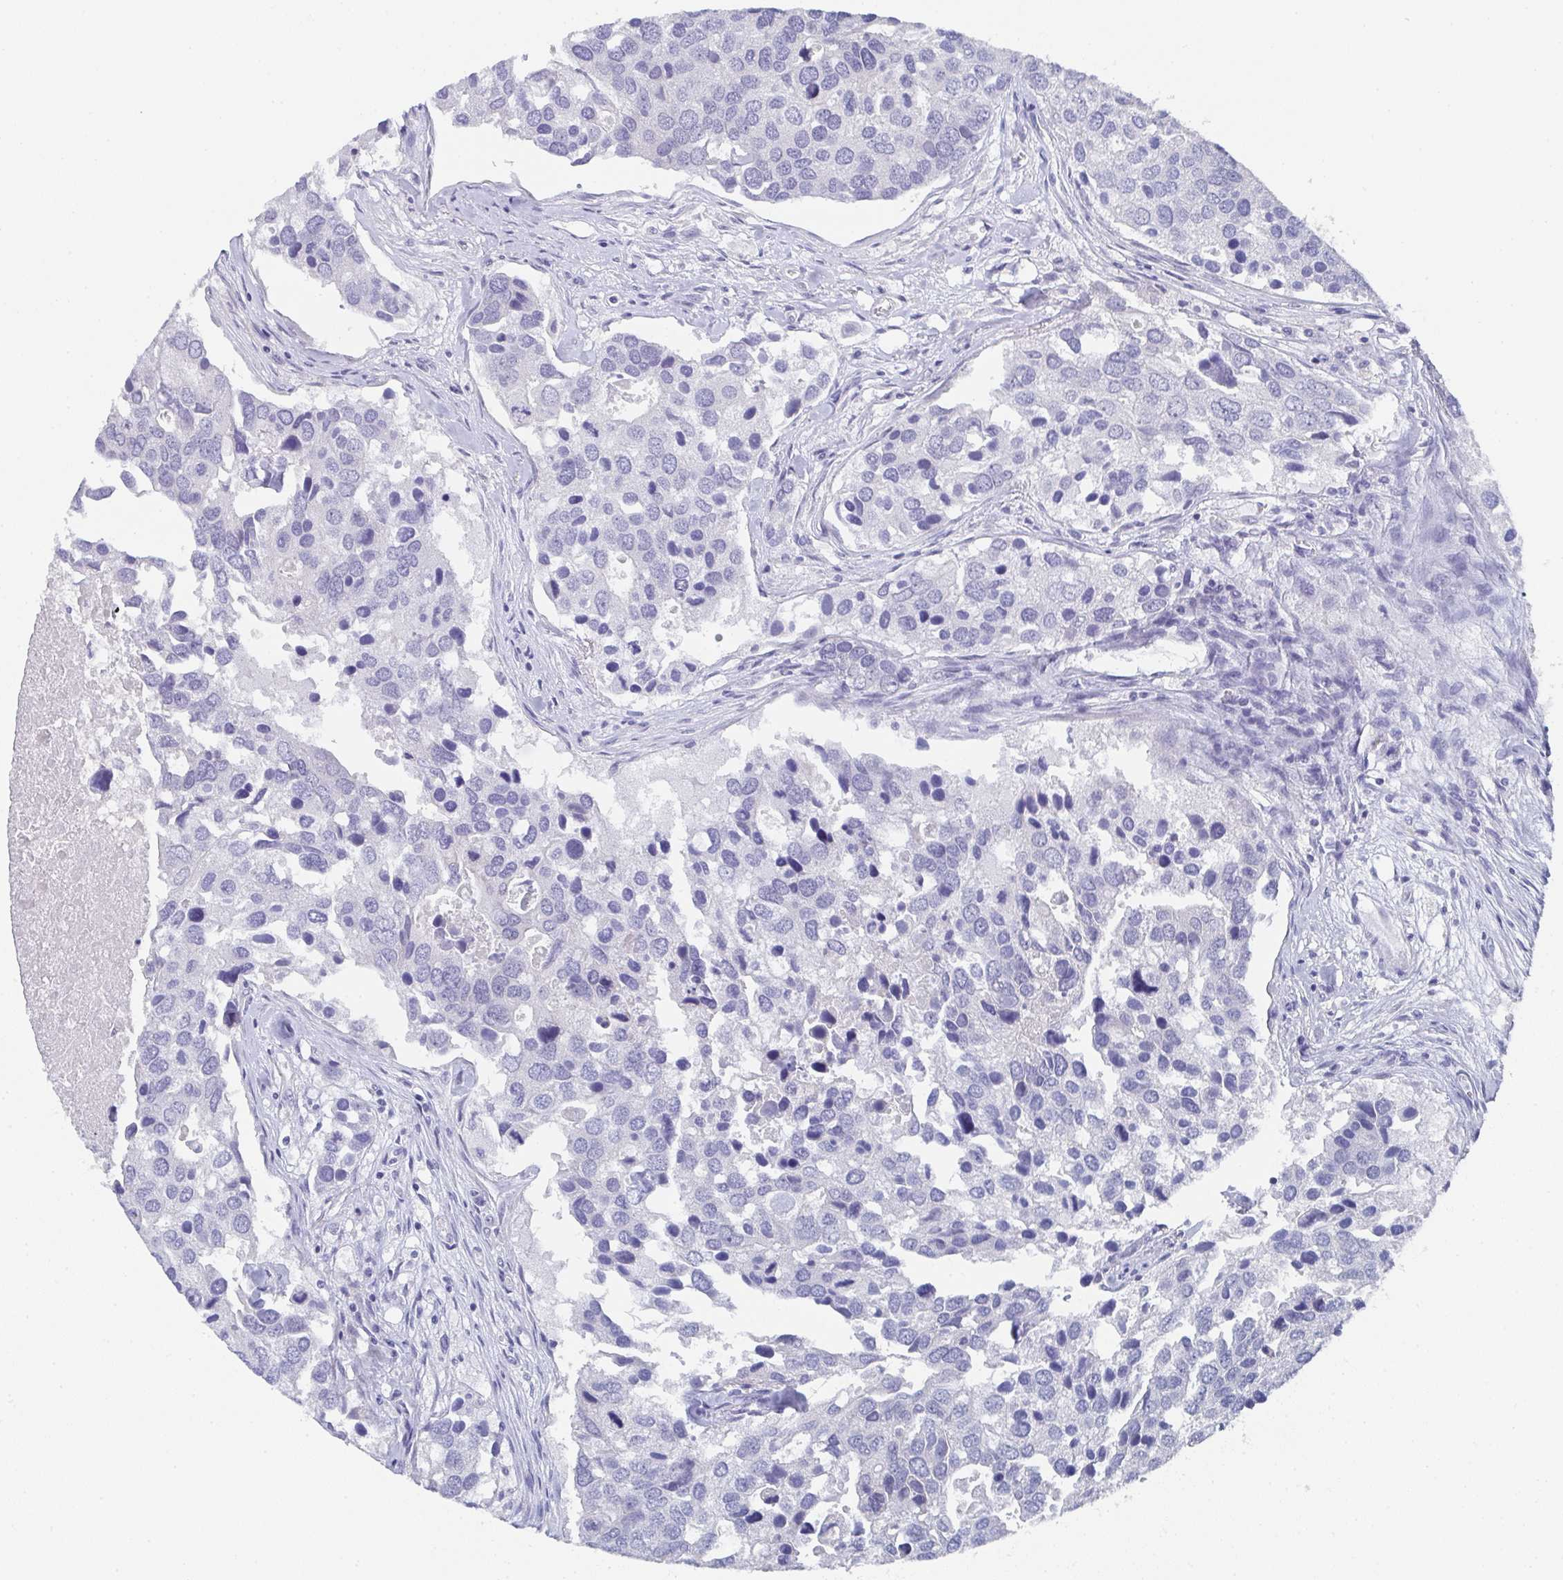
{"staining": {"intensity": "negative", "quantity": "none", "location": "none"}, "tissue": "breast cancer", "cell_type": "Tumor cells", "image_type": "cancer", "snomed": [{"axis": "morphology", "description": "Duct carcinoma"}, {"axis": "topography", "description": "Breast"}], "caption": "This image is of breast cancer stained with IHC to label a protein in brown with the nuclei are counter-stained blue. There is no expression in tumor cells. (DAB (3,3'-diaminobenzidine) IHC with hematoxylin counter stain).", "gene": "DYDC2", "patient": {"sex": "female", "age": 83}}